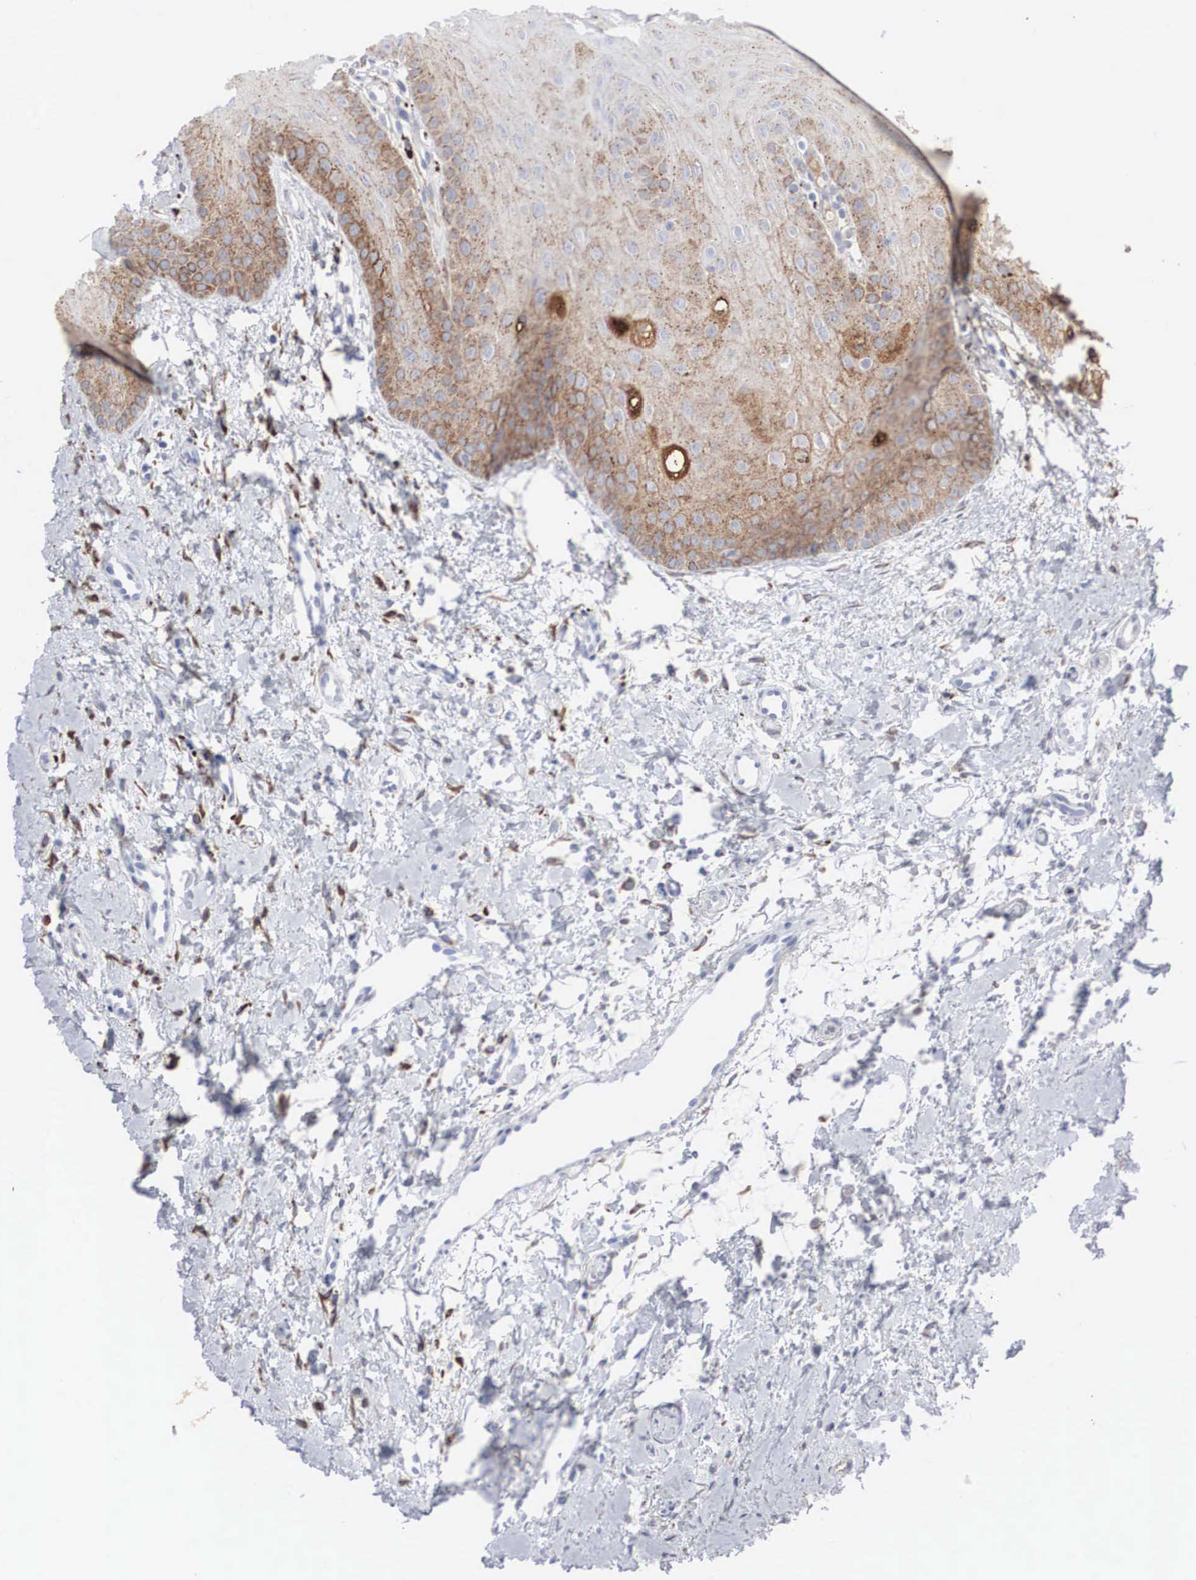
{"staining": {"intensity": "moderate", "quantity": ">75%", "location": "cytoplasmic/membranous"}, "tissue": "oral mucosa", "cell_type": "Squamous epithelial cells", "image_type": "normal", "snomed": [{"axis": "morphology", "description": "Normal tissue, NOS"}, {"axis": "topography", "description": "Oral tissue"}], "caption": "Oral mucosa stained with IHC demonstrates moderate cytoplasmic/membranous expression in about >75% of squamous epithelial cells. The staining was performed using DAB to visualize the protein expression in brown, while the nuclei were stained in blue with hematoxylin (Magnification: 20x).", "gene": "LGALS3BP", "patient": {"sex": "female", "age": 23}}